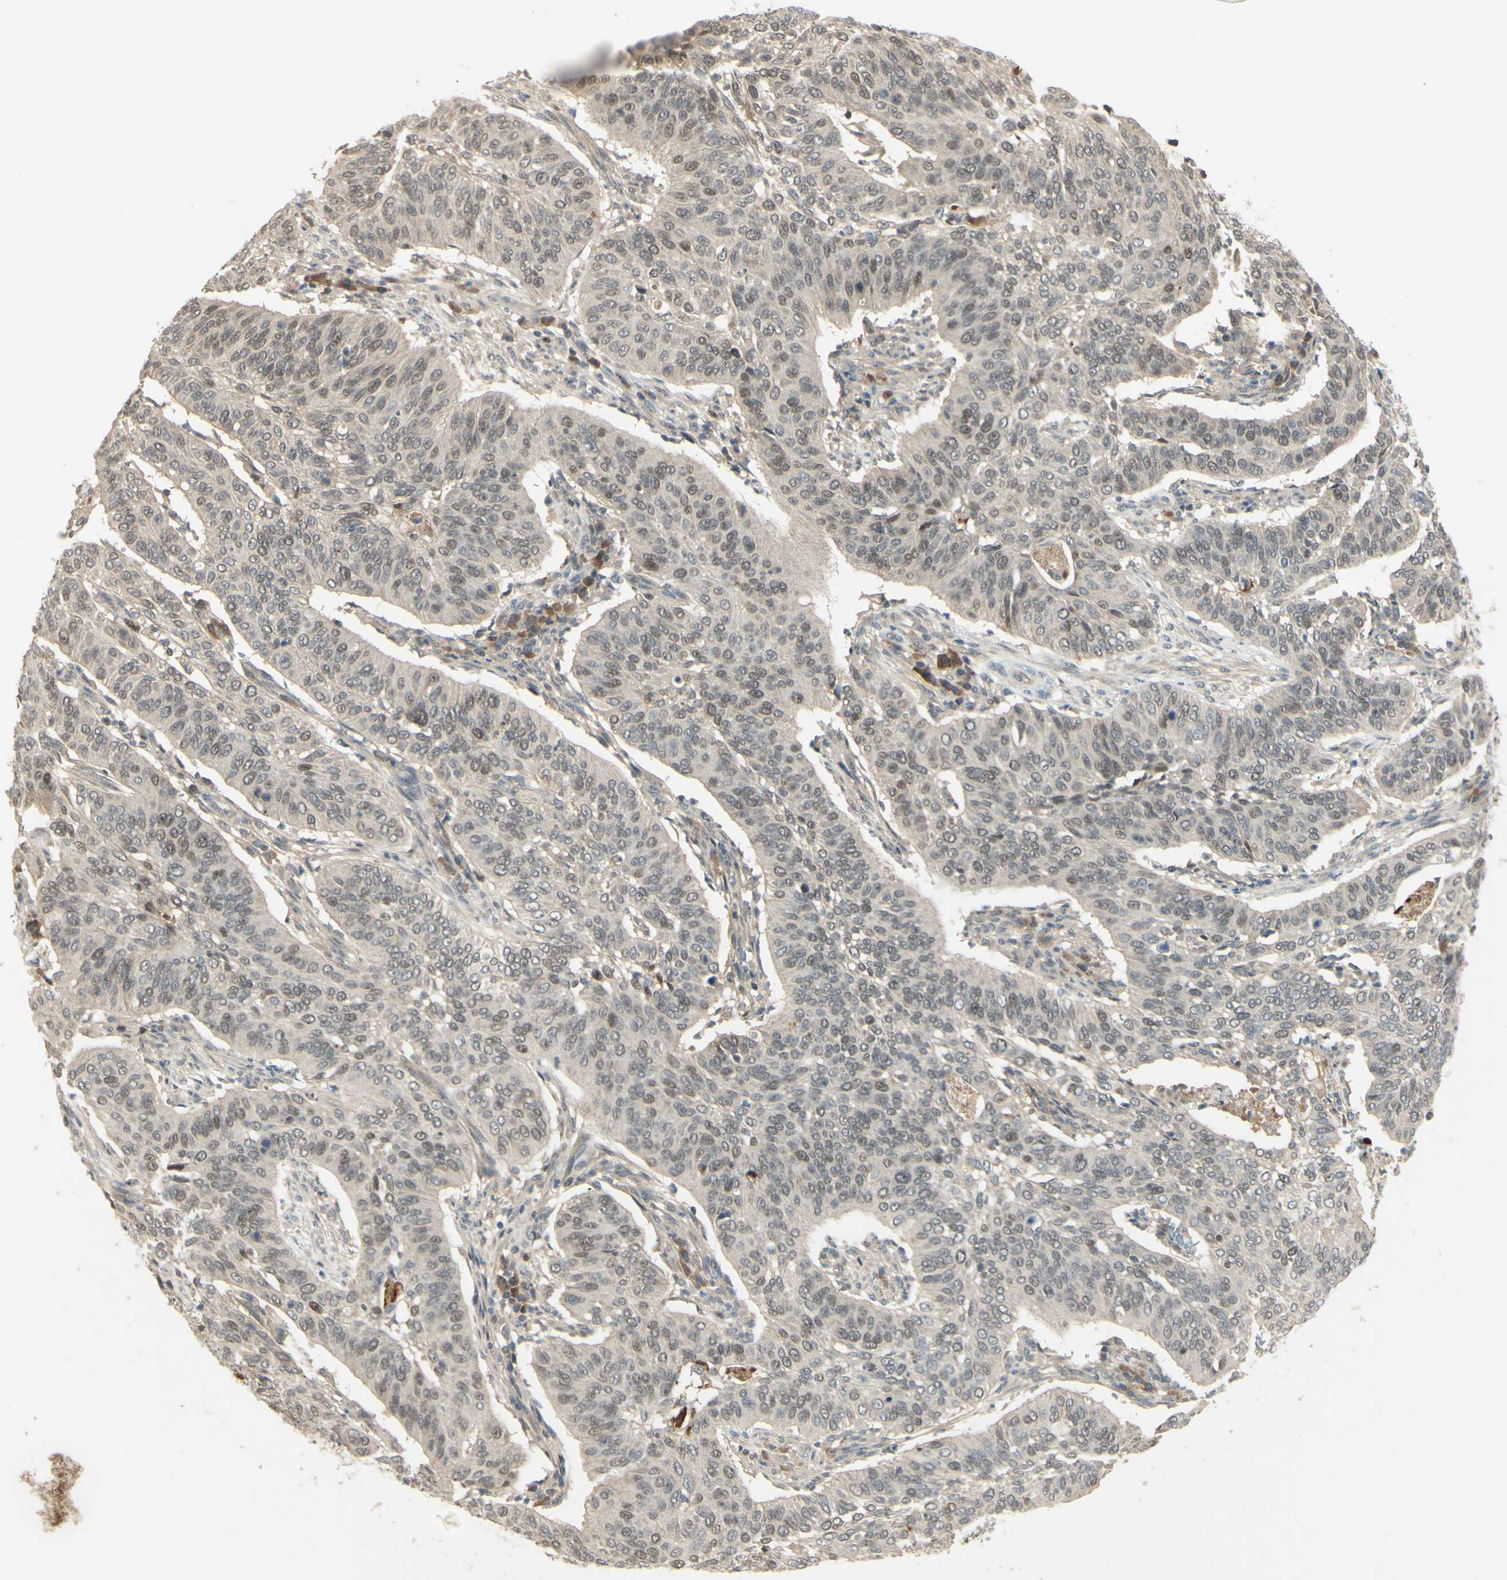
{"staining": {"intensity": "weak", "quantity": "25%-75%", "location": "nuclear"}, "tissue": "cervical cancer", "cell_type": "Tumor cells", "image_type": "cancer", "snomed": [{"axis": "morphology", "description": "Squamous cell carcinoma, NOS"}, {"axis": "topography", "description": "Cervix"}], "caption": "Human cervical cancer (squamous cell carcinoma) stained with a protein marker displays weak staining in tumor cells.", "gene": "RAD18", "patient": {"sex": "female", "age": 39}}